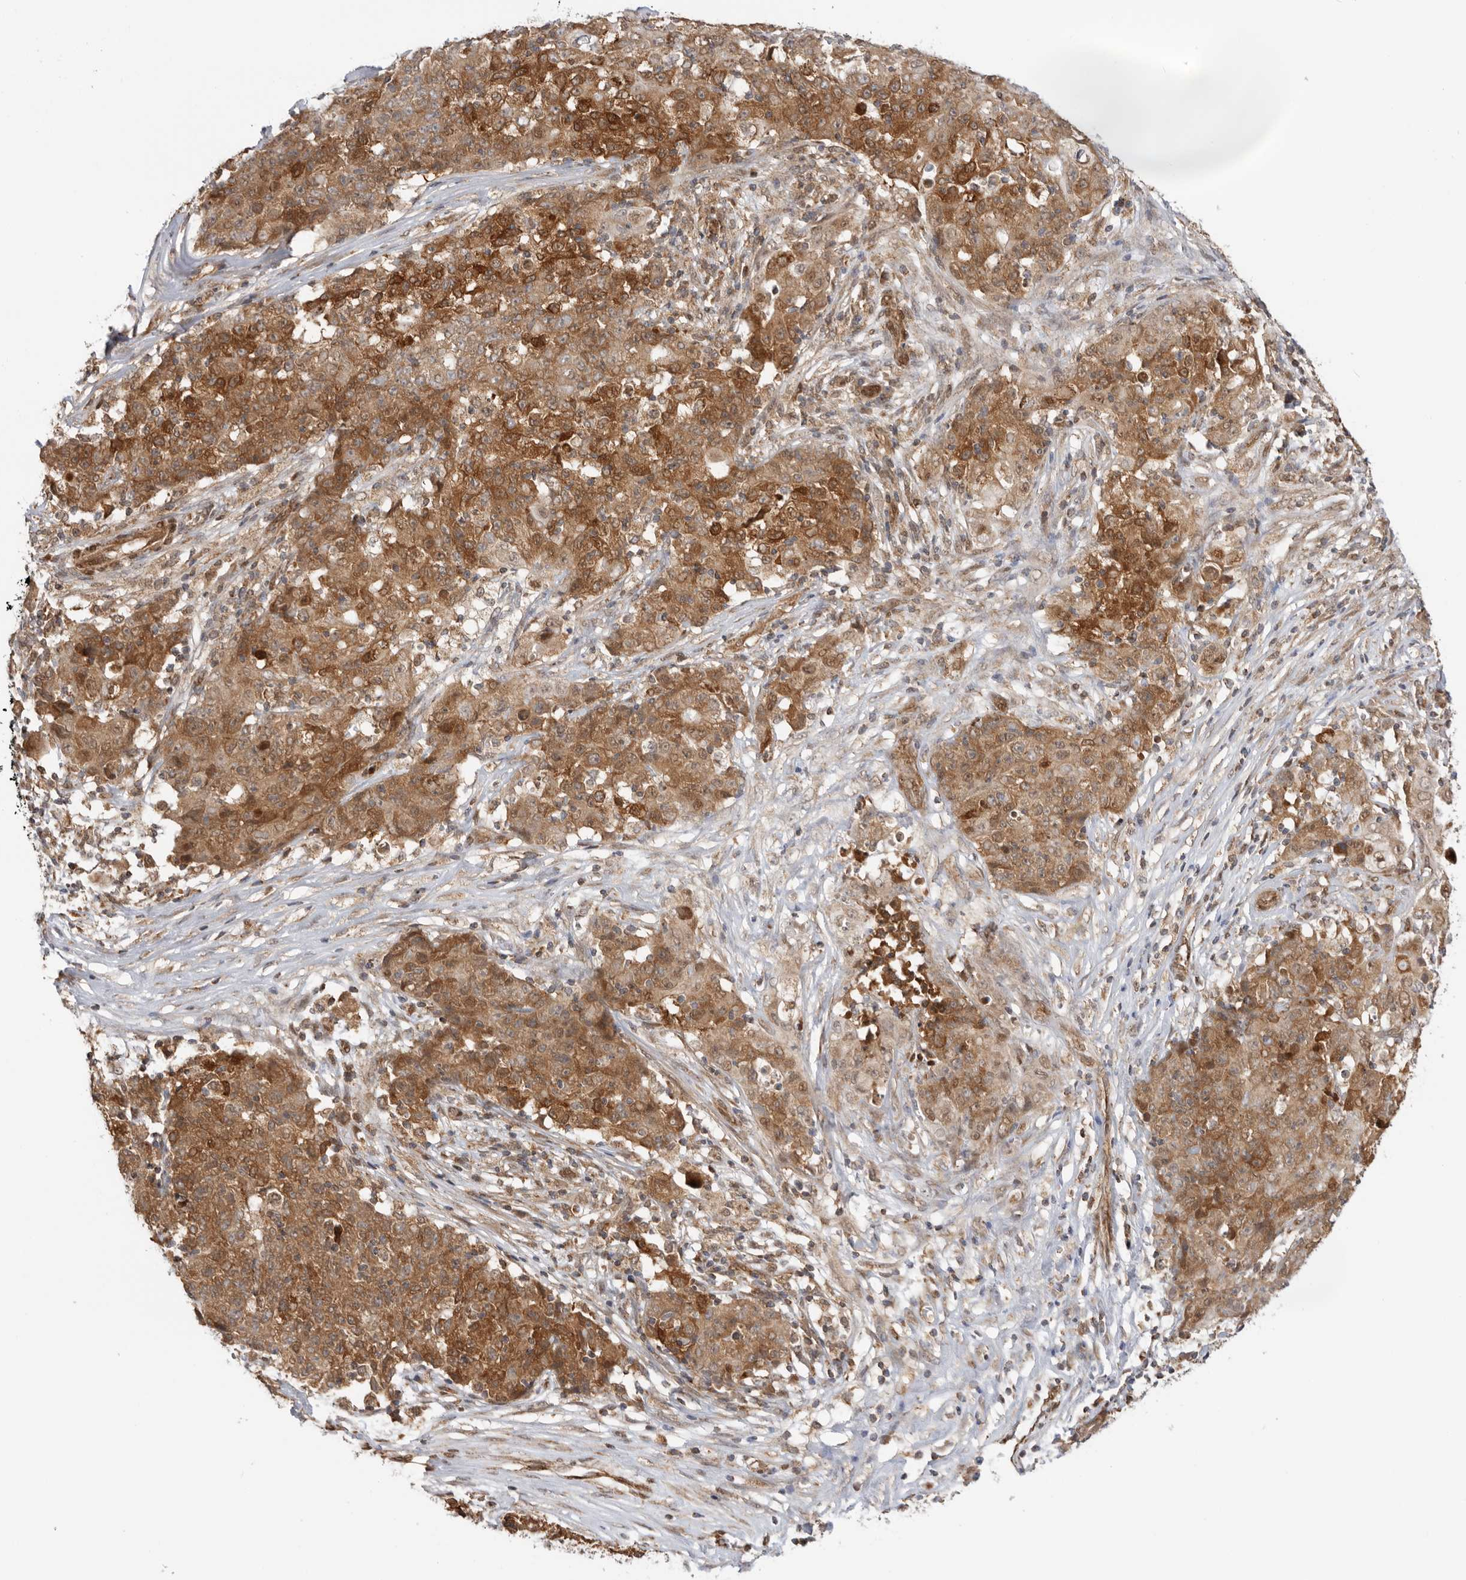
{"staining": {"intensity": "moderate", "quantity": ">75%", "location": "cytoplasmic/membranous"}, "tissue": "ovarian cancer", "cell_type": "Tumor cells", "image_type": "cancer", "snomed": [{"axis": "morphology", "description": "Carcinoma, endometroid"}, {"axis": "topography", "description": "Ovary"}], "caption": "Ovarian endometroid carcinoma stained with a protein marker shows moderate staining in tumor cells.", "gene": "DCAF8", "patient": {"sex": "female", "age": 42}}